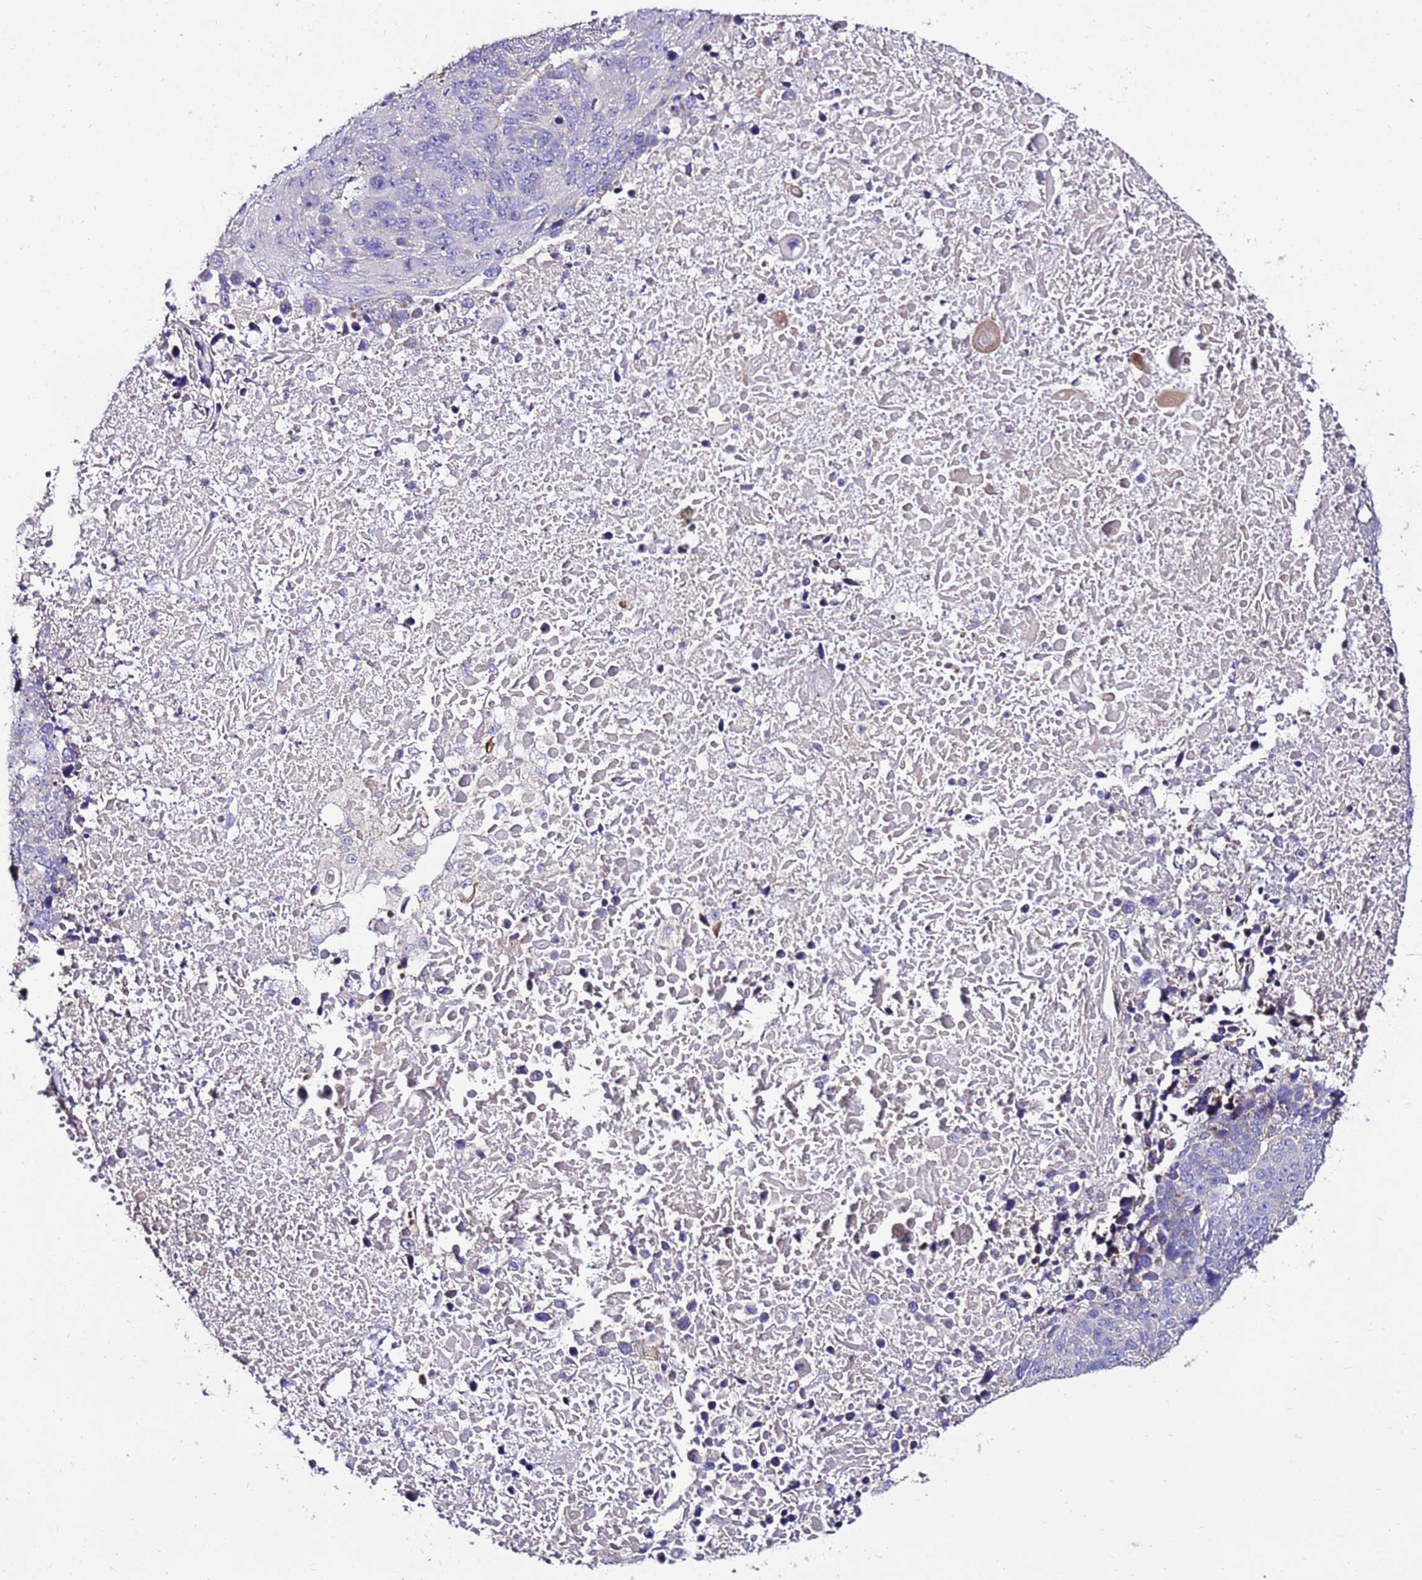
{"staining": {"intensity": "negative", "quantity": "none", "location": "none"}, "tissue": "lung cancer", "cell_type": "Tumor cells", "image_type": "cancer", "snomed": [{"axis": "morphology", "description": "Normal tissue, NOS"}, {"axis": "morphology", "description": "Squamous cell carcinoma, NOS"}, {"axis": "topography", "description": "Lymph node"}, {"axis": "topography", "description": "Lung"}], "caption": "Lung cancer (squamous cell carcinoma) stained for a protein using IHC reveals no expression tumor cells.", "gene": "TMEM106C", "patient": {"sex": "male", "age": 66}}